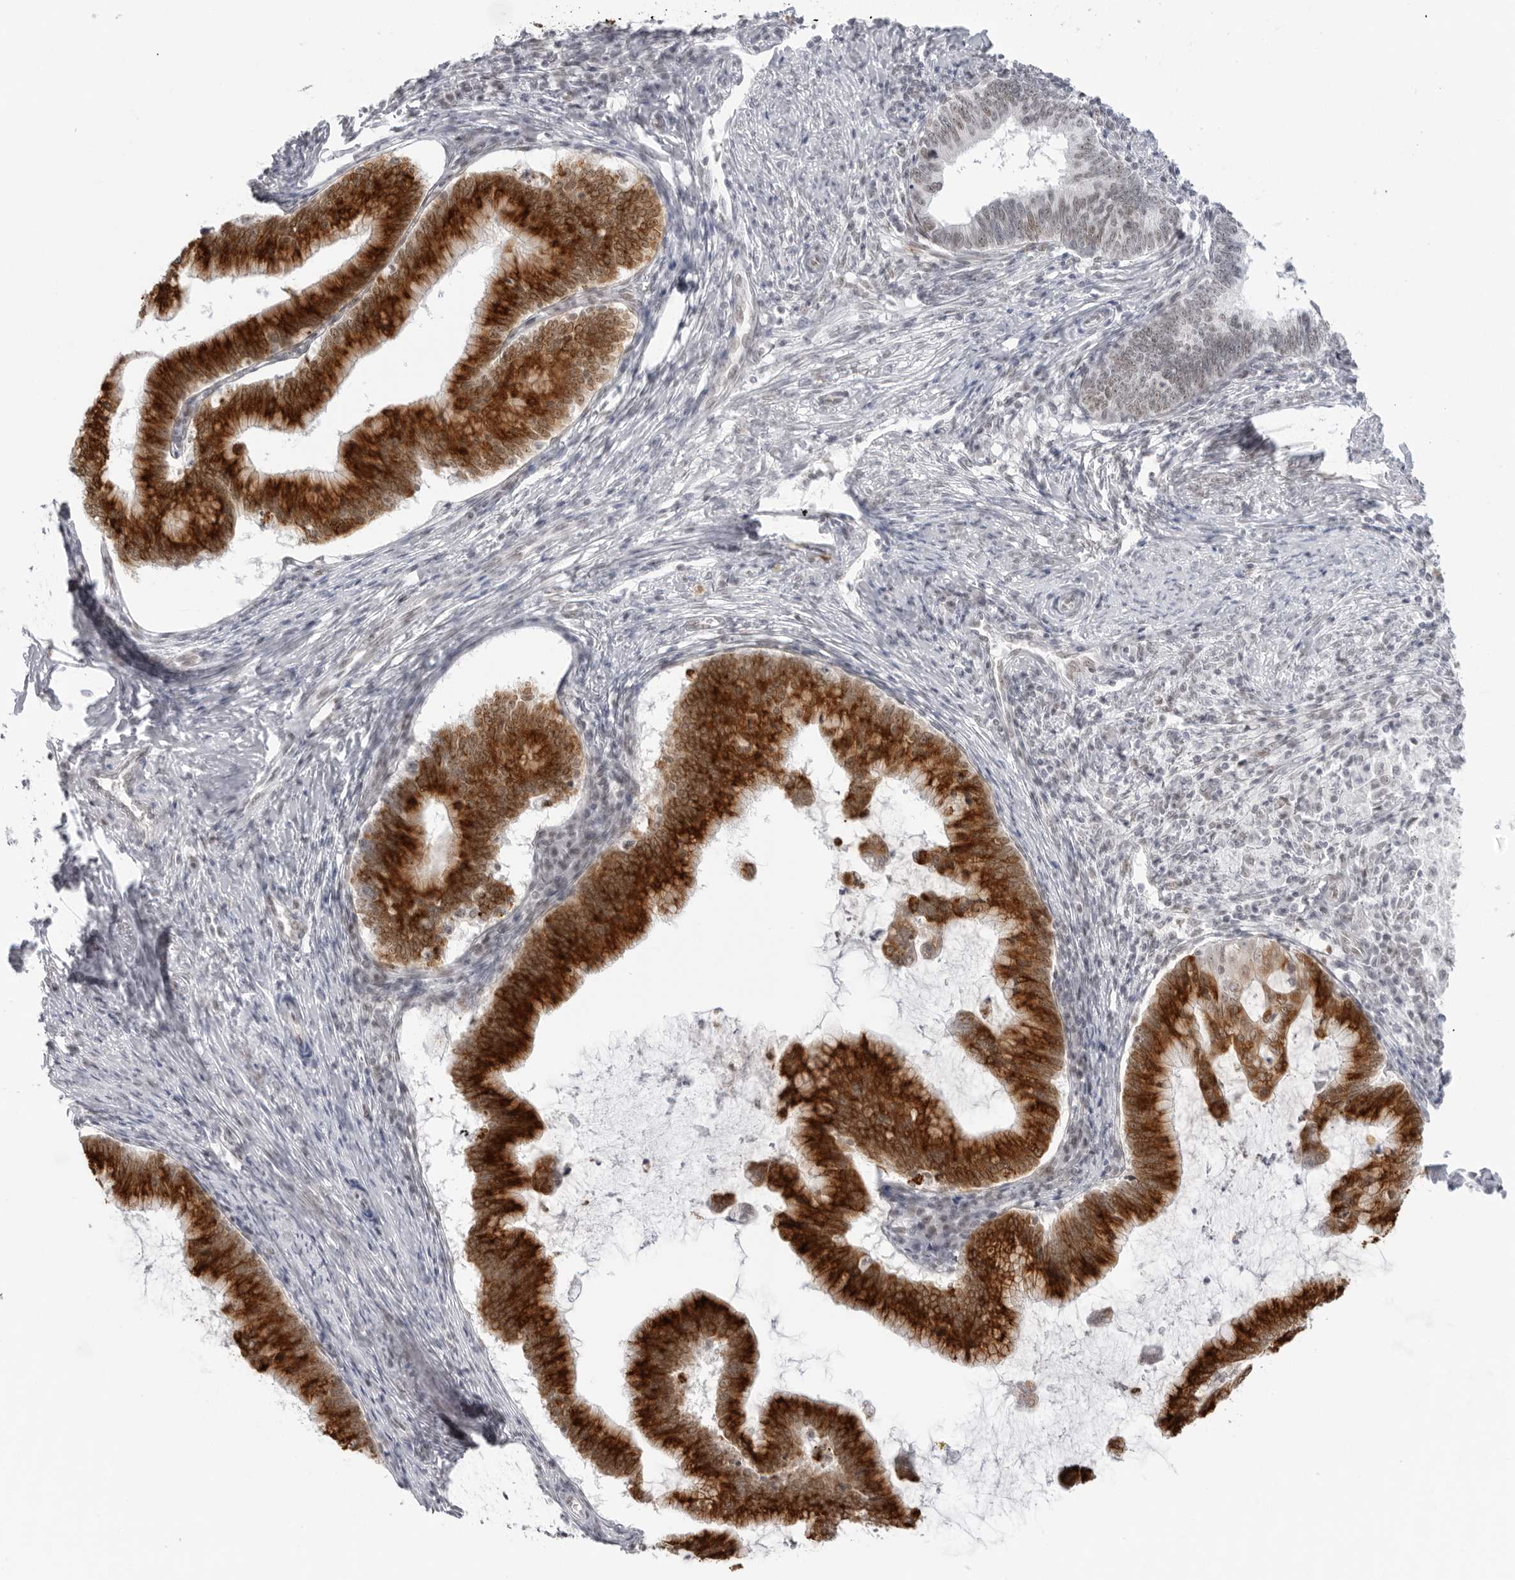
{"staining": {"intensity": "strong", "quantity": "25%-75%", "location": "cytoplasmic/membranous,nuclear"}, "tissue": "cervical cancer", "cell_type": "Tumor cells", "image_type": "cancer", "snomed": [{"axis": "morphology", "description": "Adenocarcinoma, NOS"}, {"axis": "topography", "description": "Cervix"}], "caption": "The immunohistochemical stain labels strong cytoplasmic/membranous and nuclear expression in tumor cells of cervical cancer tissue. Nuclei are stained in blue.", "gene": "FOXK2", "patient": {"sex": "female", "age": 36}}